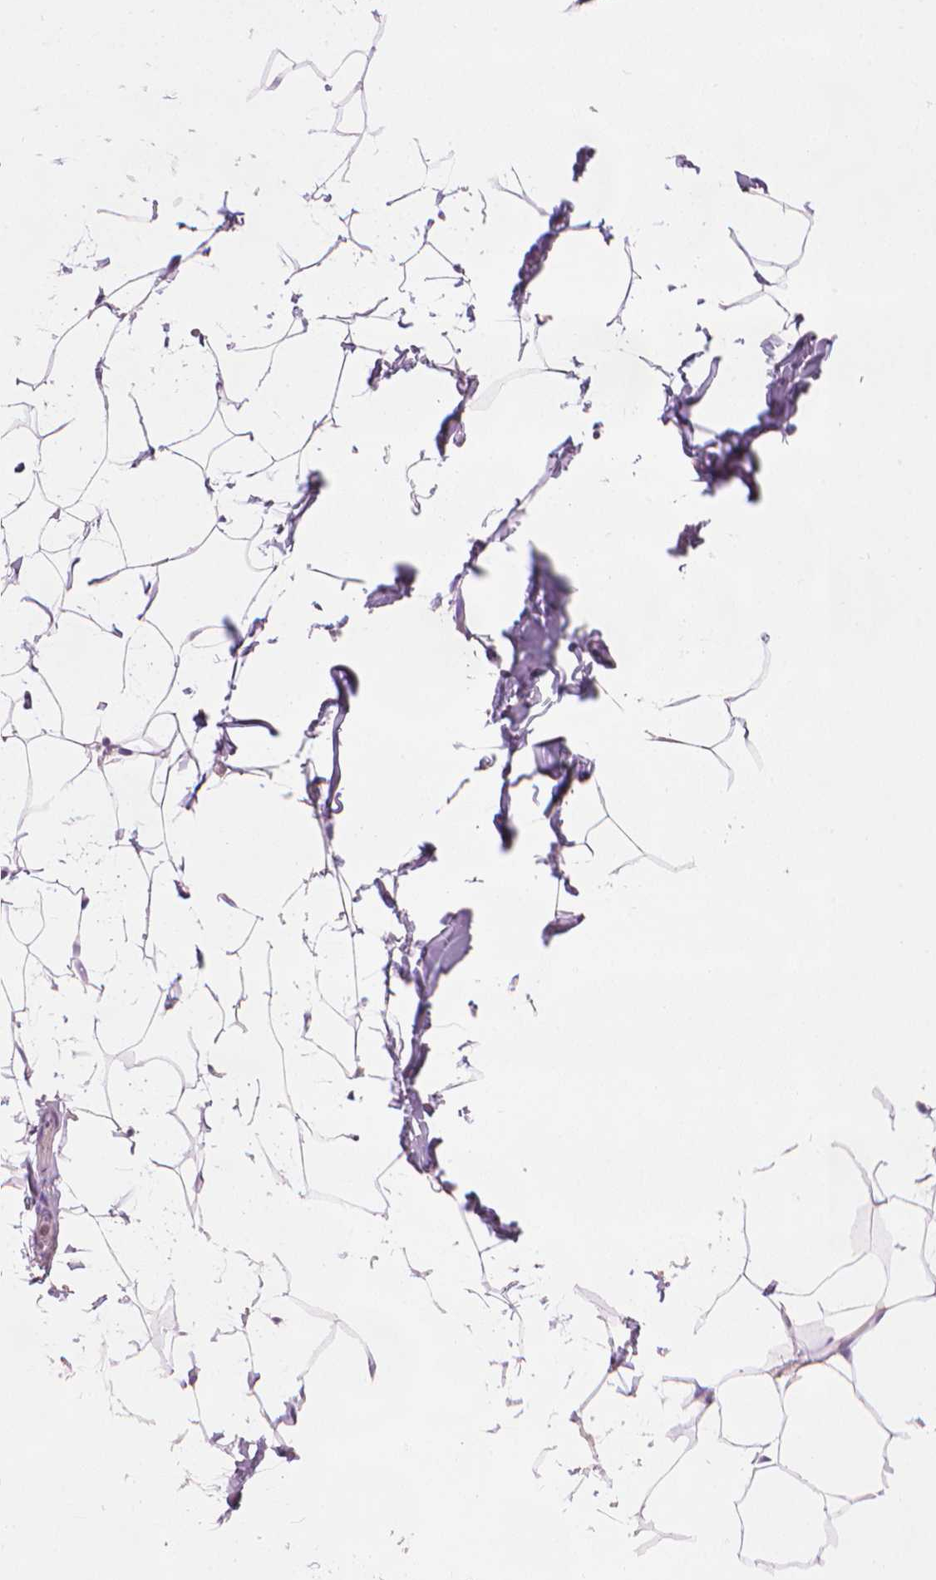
{"staining": {"intensity": "negative", "quantity": "none", "location": "none"}, "tissue": "breast", "cell_type": "Adipocytes", "image_type": "normal", "snomed": [{"axis": "morphology", "description": "Normal tissue, NOS"}, {"axis": "topography", "description": "Breast"}], "caption": "IHC image of benign breast: breast stained with DAB (3,3'-diaminobenzidine) exhibits no significant protein expression in adipocytes.", "gene": "MLANA", "patient": {"sex": "female", "age": 32}}